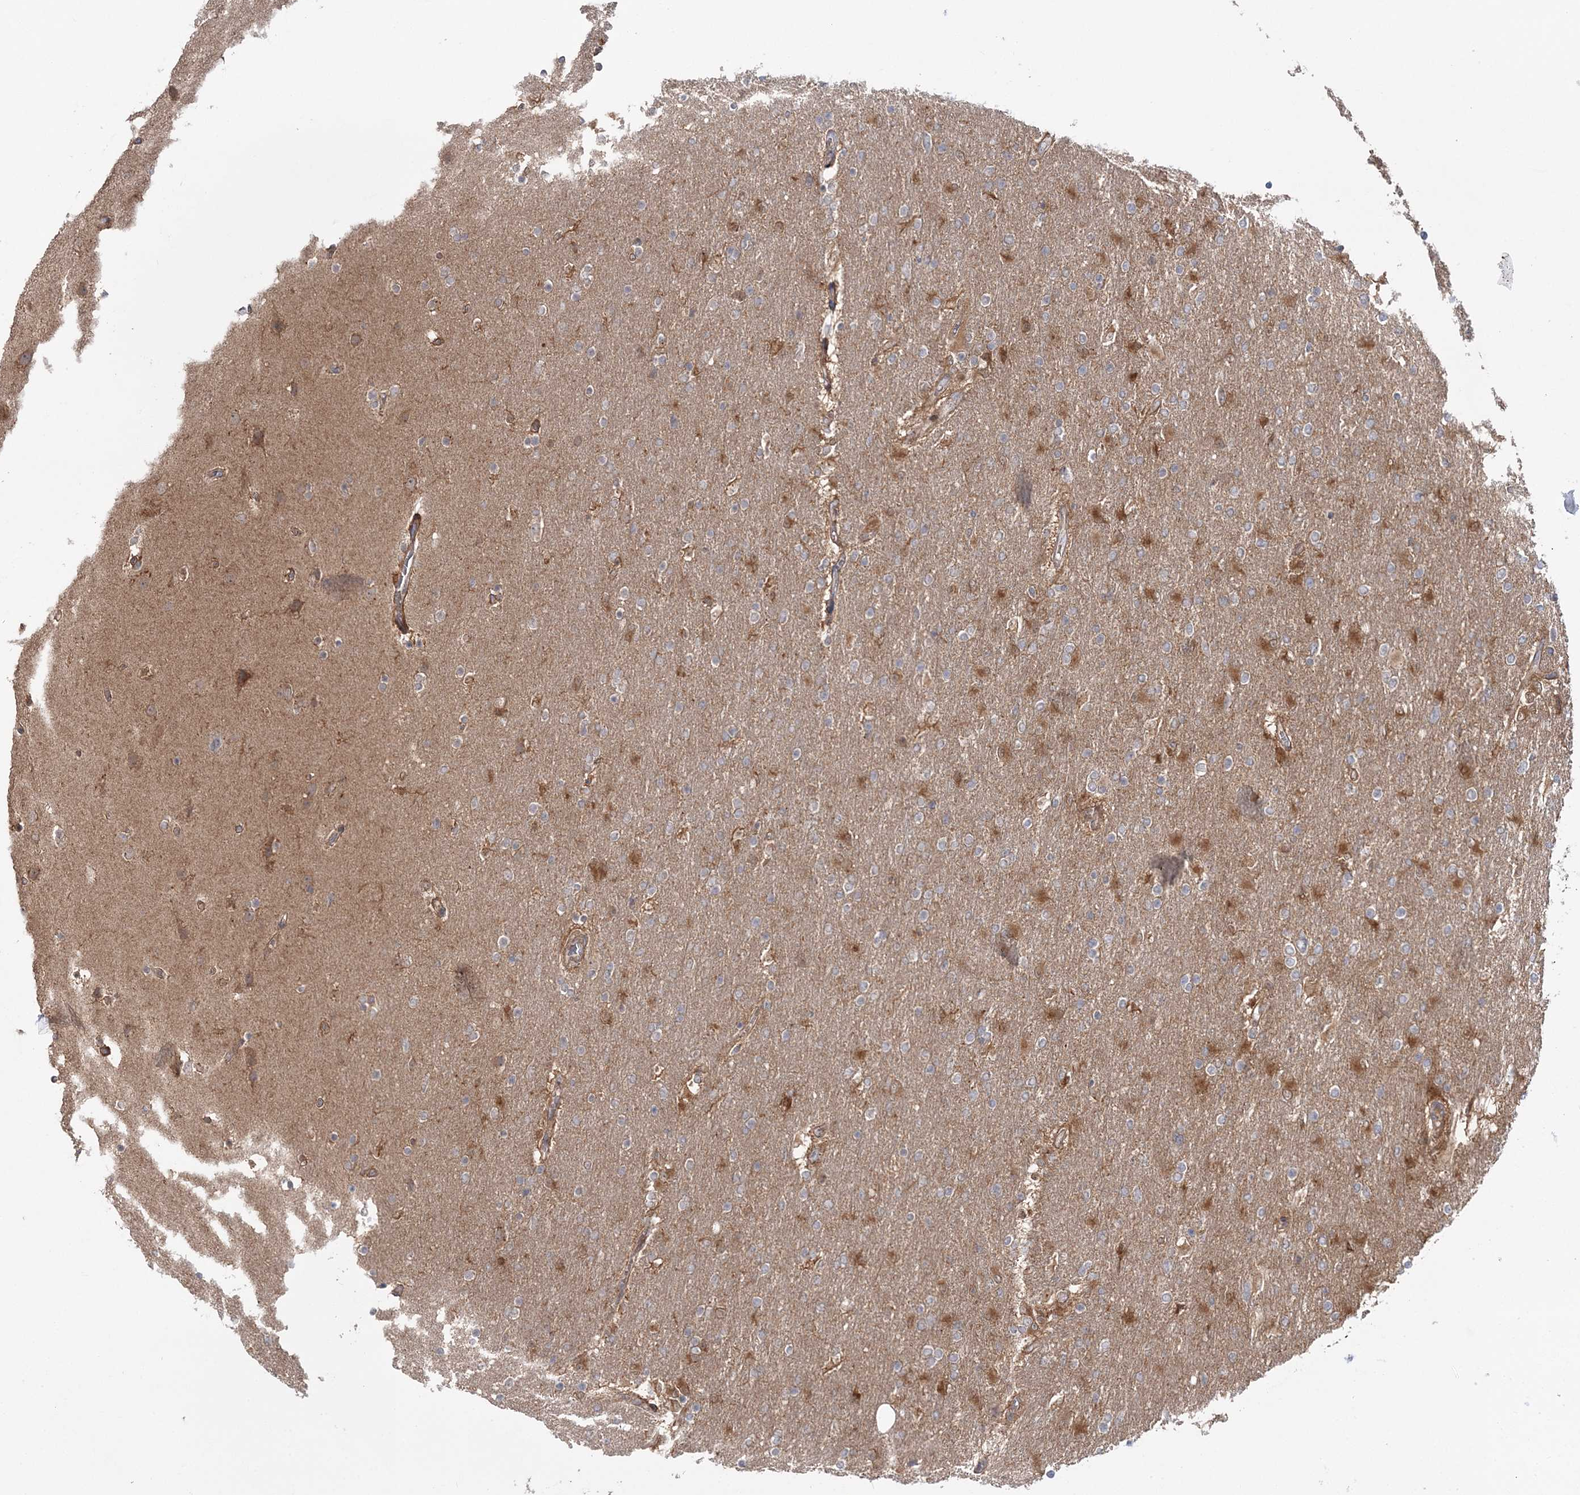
{"staining": {"intensity": "weak", "quantity": "<25%", "location": "cytoplasmic/membranous"}, "tissue": "glioma", "cell_type": "Tumor cells", "image_type": "cancer", "snomed": [{"axis": "morphology", "description": "Glioma, malignant, High grade"}, {"axis": "topography", "description": "Cerebral cortex"}], "caption": "Protein analysis of glioma demonstrates no significant staining in tumor cells.", "gene": "MOCS2", "patient": {"sex": "female", "age": 36}}